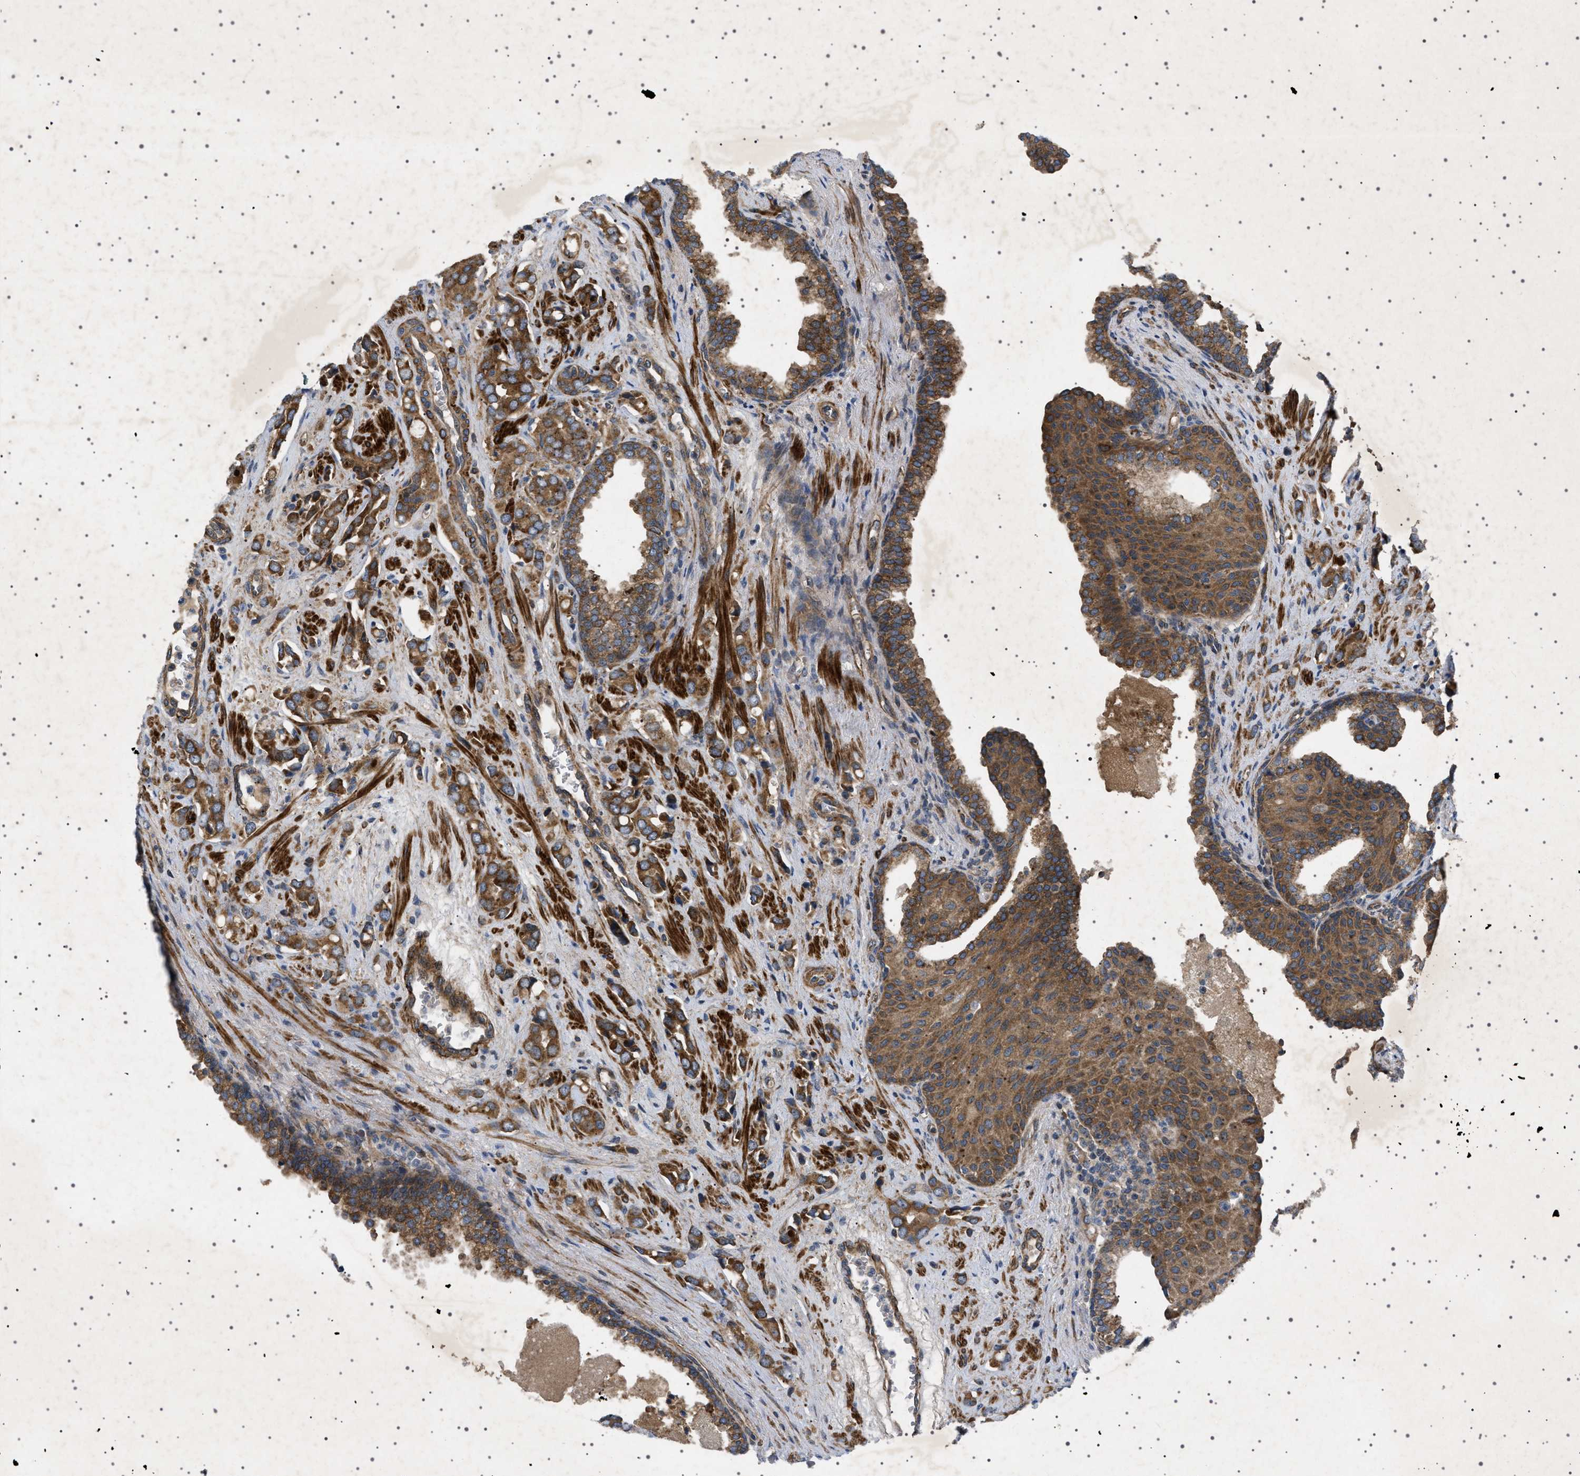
{"staining": {"intensity": "strong", "quantity": ">75%", "location": "cytoplasmic/membranous"}, "tissue": "prostate cancer", "cell_type": "Tumor cells", "image_type": "cancer", "snomed": [{"axis": "morphology", "description": "Adenocarcinoma, High grade"}, {"axis": "topography", "description": "Prostate"}], "caption": "Immunohistochemical staining of human high-grade adenocarcinoma (prostate) shows high levels of strong cytoplasmic/membranous expression in approximately >75% of tumor cells. (IHC, brightfield microscopy, high magnification).", "gene": "CCDC186", "patient": {"sex": "male", "age": 52}}